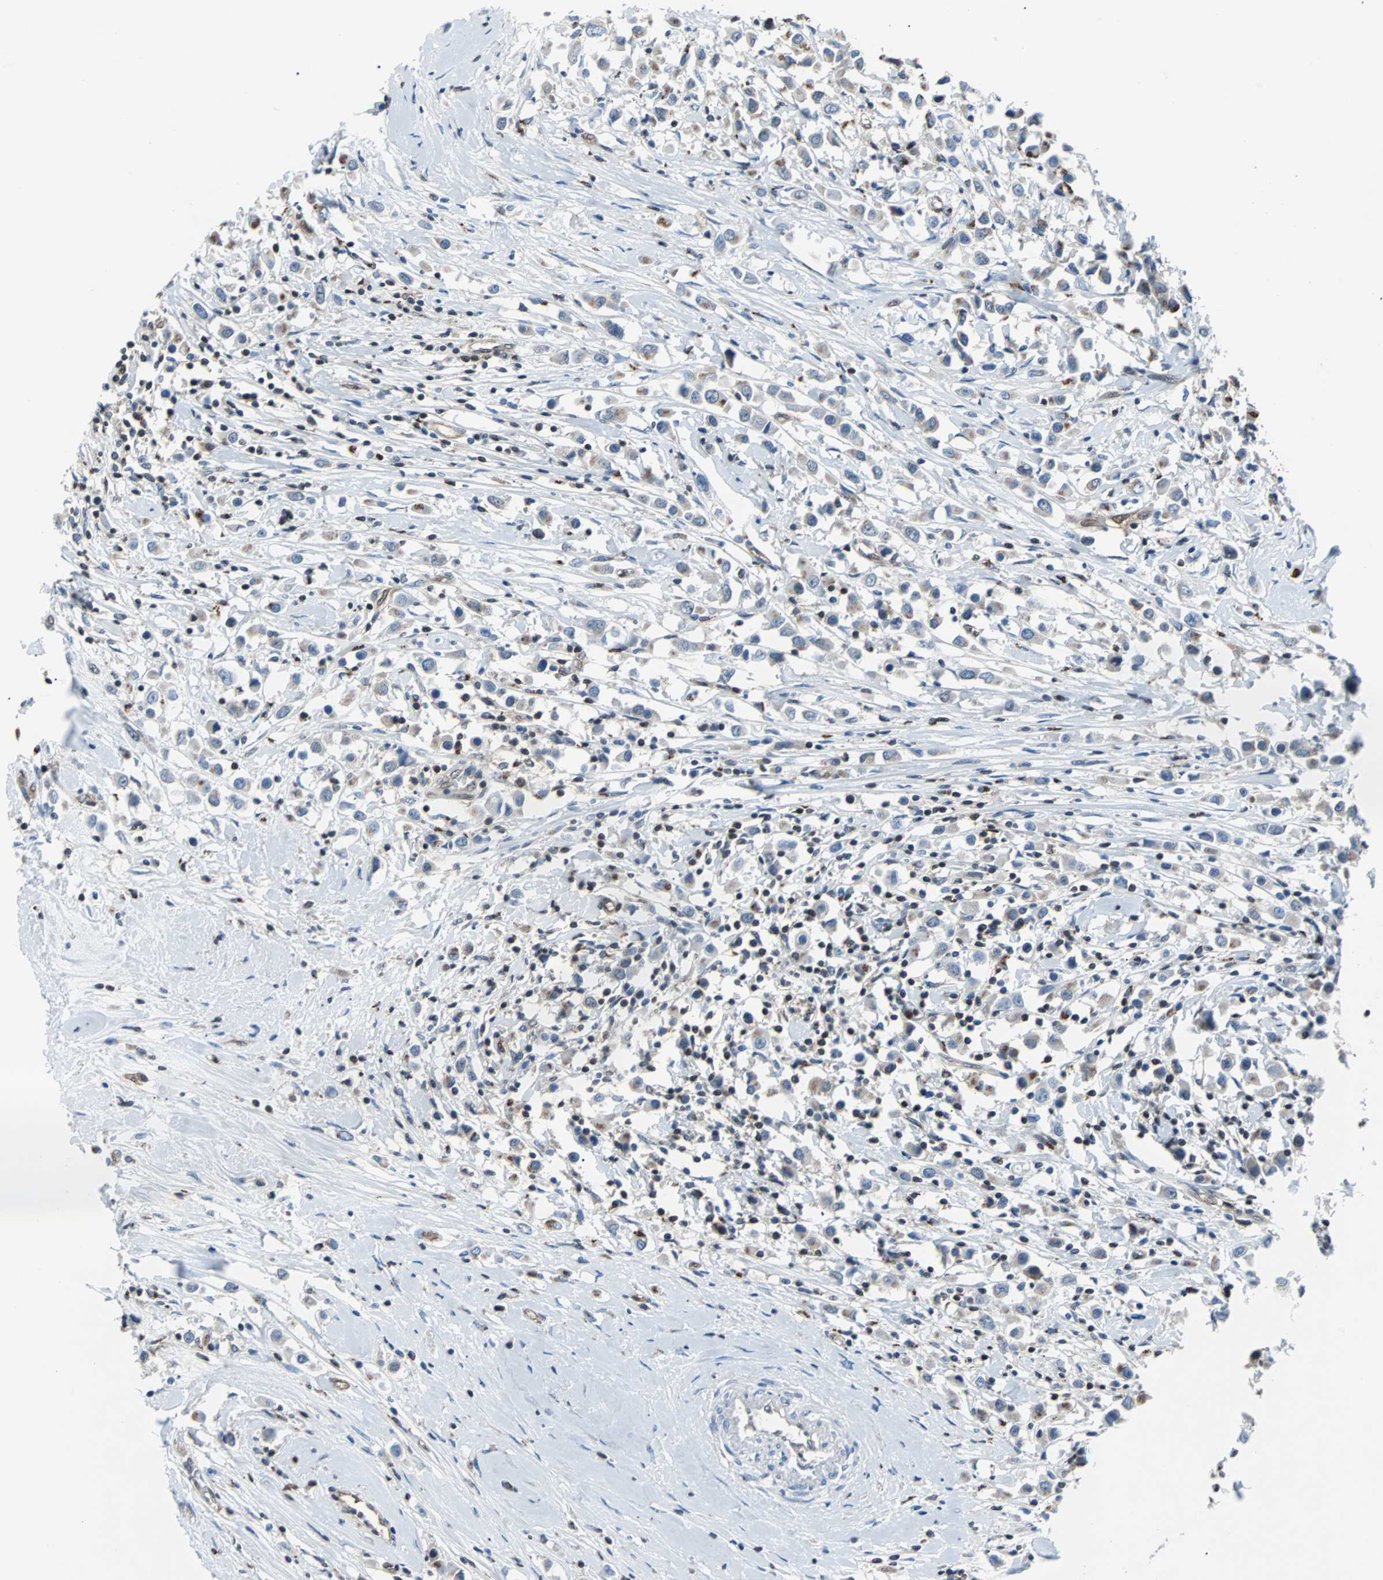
{"staining": {"intensity": "weak", "quantity": "<25%", "location": "cytoplasmic/membranous"}, "tissue": "breast cancer", "cell_type": "Tumor cells", "image_type": "cancer", "snomed": [{"axis": "morphology", "description": "Duct carcinoma"}, {"axis": "topography", "description": "Breast"}], "caption": "An IHC micrograph of breast infiltrating ductal carcinoma is shown. There is no staining in tumor cells of breast infiltrating ductal carcinoma.", "gene": "MAP2K6", "patient": {"sex": "female", "age": 61}}